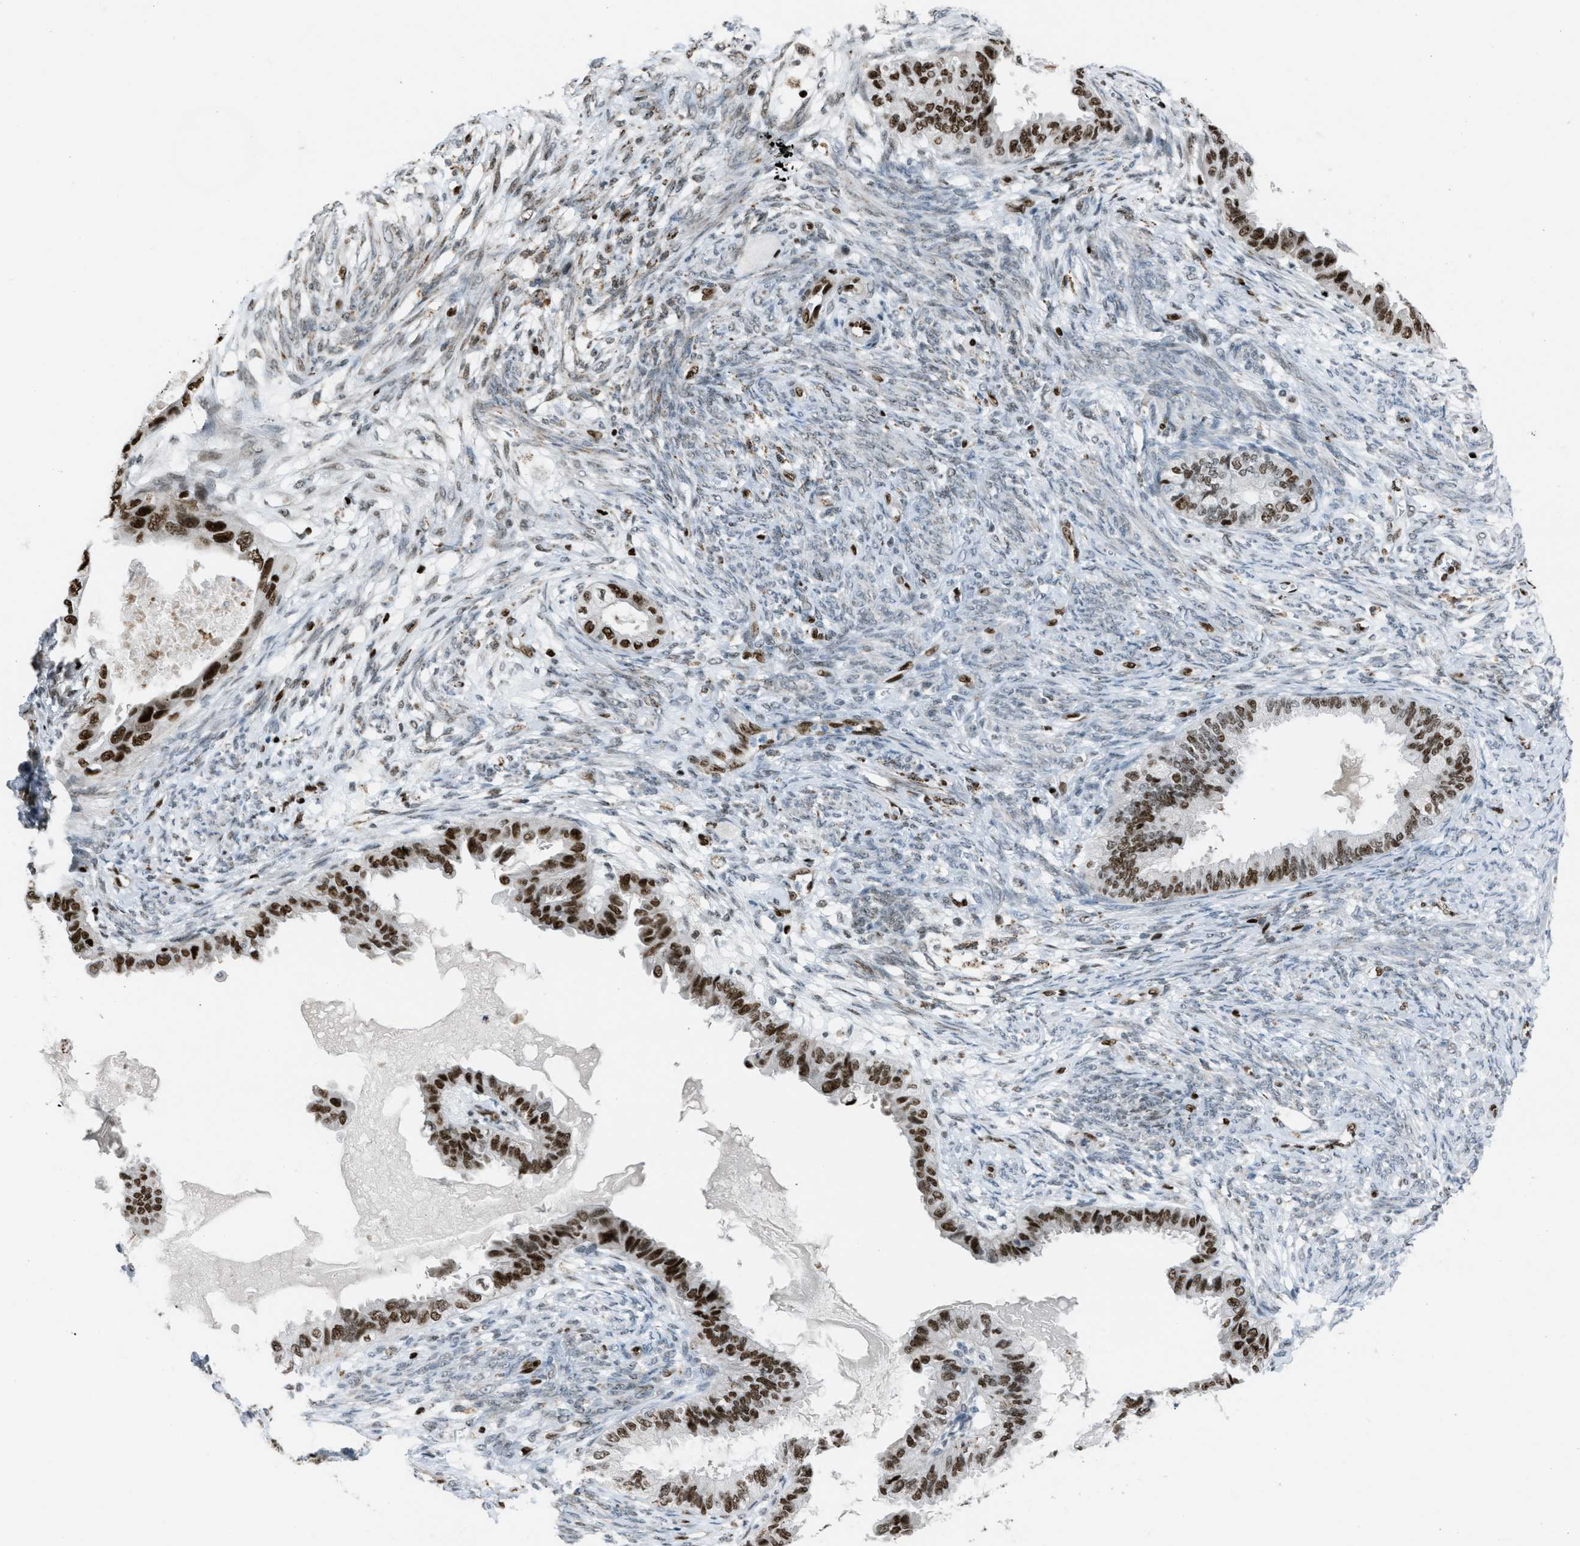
{"staining": {"intensity": "strong", "quantity": ">75%", "location": "nuclear"}, "tissue": "cervical cancer", "cell_type": "Tumor cells", "image_type": "cancer", "snomed": [{"axis": "morphology", "description": "Normal tissue, NOS"}, {"axis": "morphology", "description": "Adenocarcinoma, NOS"}, {"axis": "topography", "description": "Cervix"}, {"axis": "topography", "description": "Endometrium"}], "caption": "Immunohistochemical staining of adenocarcinoma (cervical) shows strong nuclear protein staining in approximately >75% of tumor cells.", "gene": "SLFN5", "patient": {"sex": "female", "age": 86}}